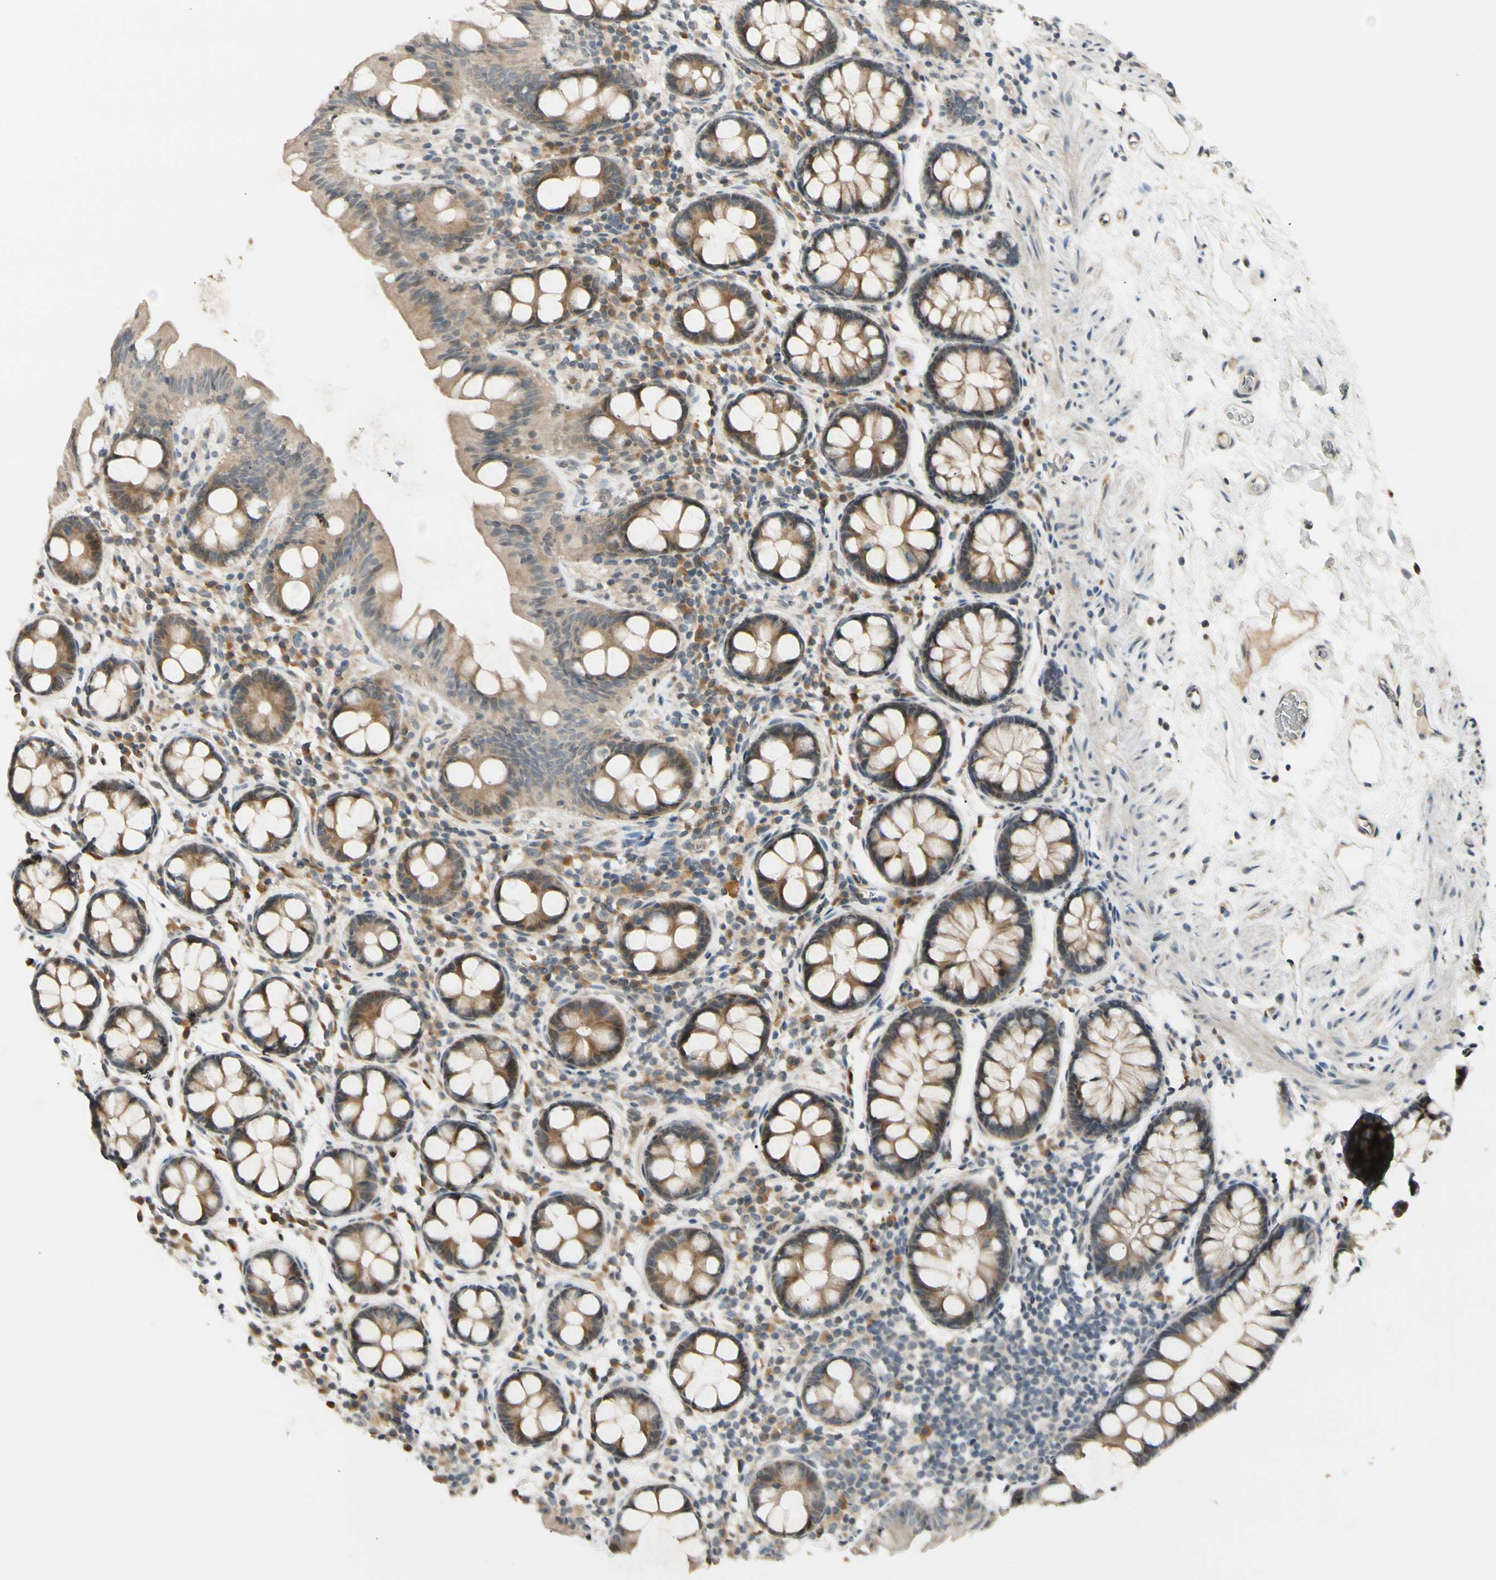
{"staining": {"intensity": "weak", "quantity": ">75%", "location": "cytoplasmic/membranous"}, "tissue": "colon", "cell_type": "Endothelial cells", "image_type": "normal", "snomed": [{"axis": "morphology", "description": "Normal tissue, NOS"}, {"axis": "topography", "description": "Colon"}], "caption": "Immunohistochemistry (IHC) photomicrograph of unremarkable human colon stained for a protein (brown), which reveals low levels of weak cytoplasmic/membranous positivity in approximately >75% of endothelial cells.", "gene": "FGF10", "patient": {"sex": "female", "age": 80}}